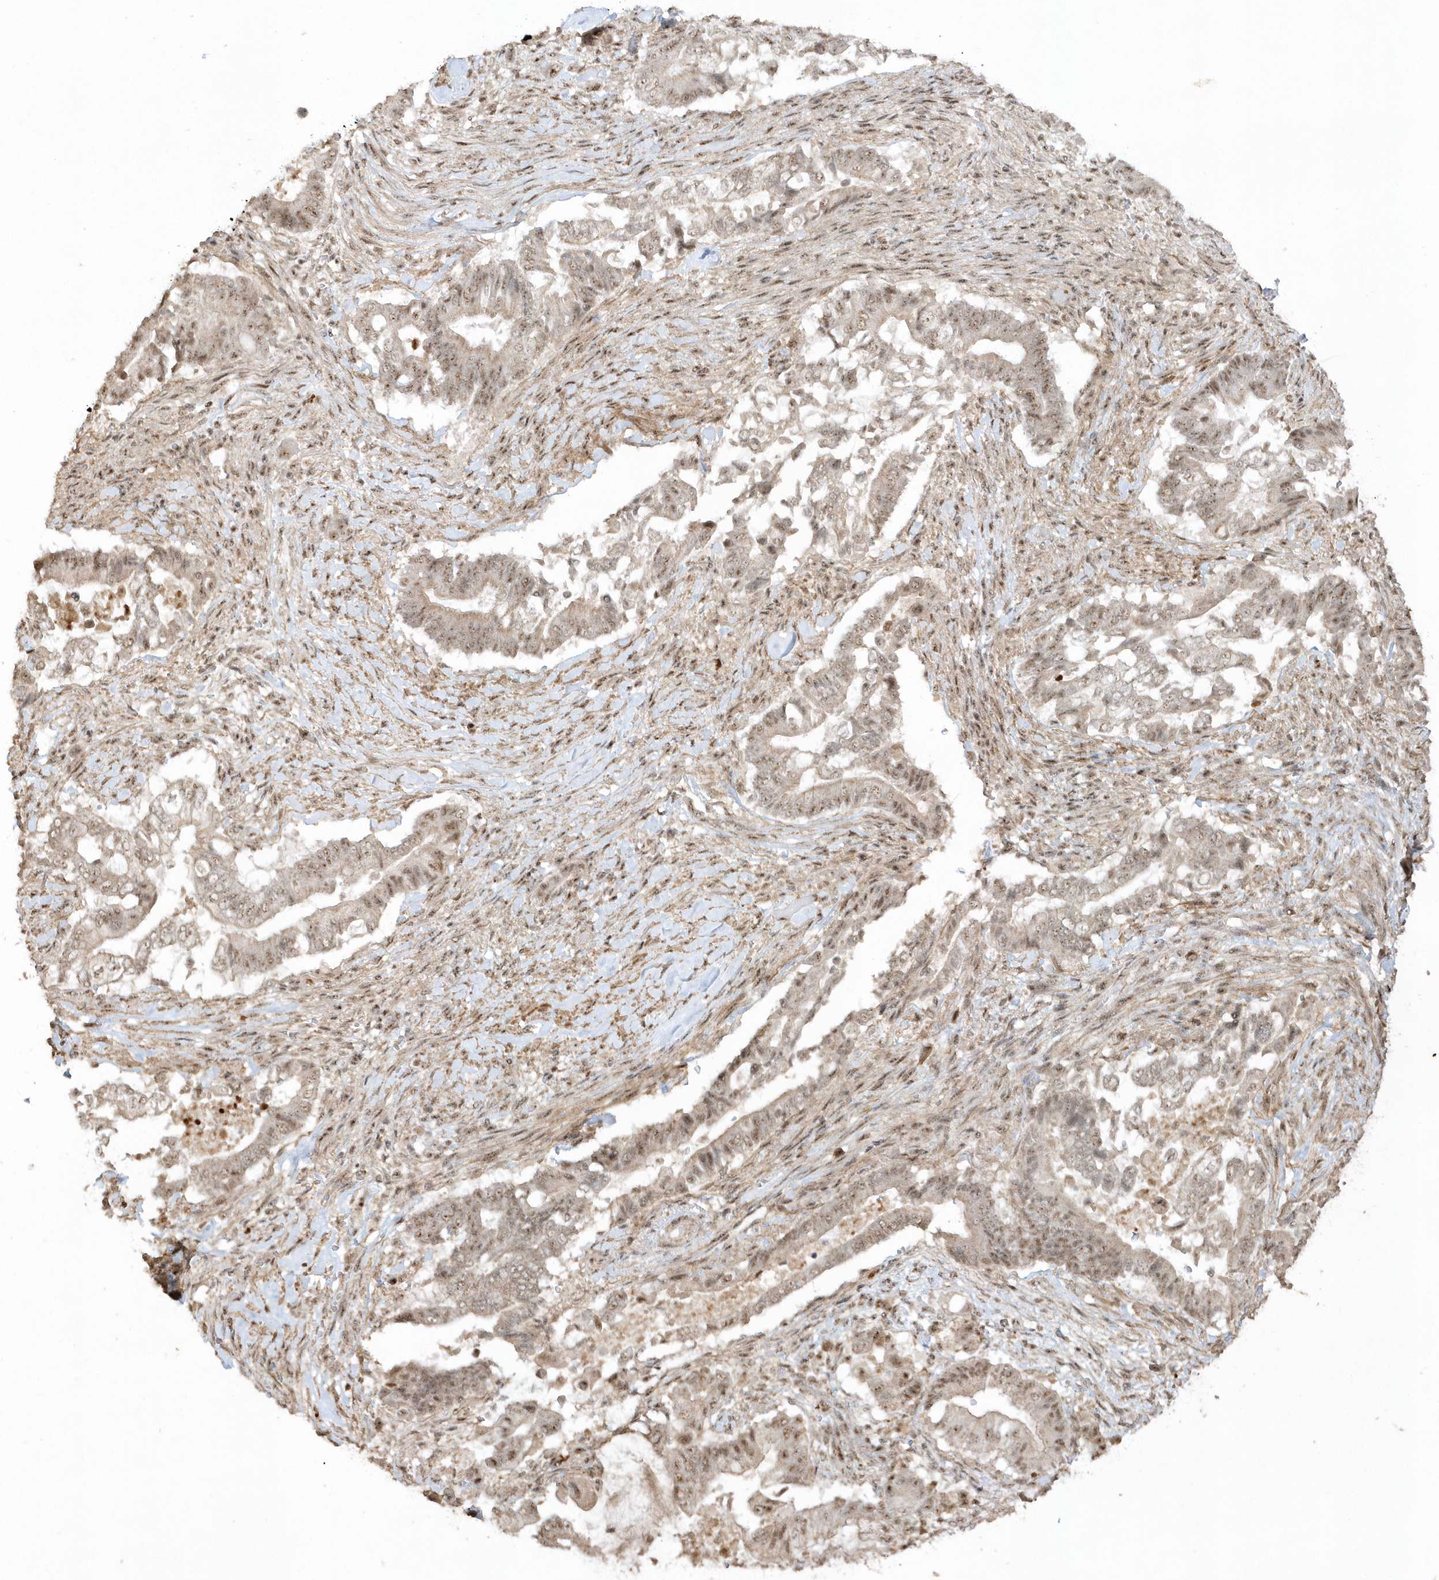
{"staining": {"intensity": "moderate", "quantity": ">75%", "location": "nuclear"}, "tissue": "pancreatic cancer", "cell_type": "Tumor cells", "image_type": "cancer", "snomed": [{"axis": "morphology", "description": "Adenocarcinoma, NOS"}, {"axis": "topography", "description": "Pancreas"}], "caption": "This photomicrograph shows pancreatic cancer (adenocarcinoma) stained with immunohistochemistry (IHC) to label a protein in brown. The nuclear of tumor cells show moderate positivity for the protein. Nuclei are counter-stained blue.", "gene": "POLR3B", "patient": {"sex": "male", "age": 68}}